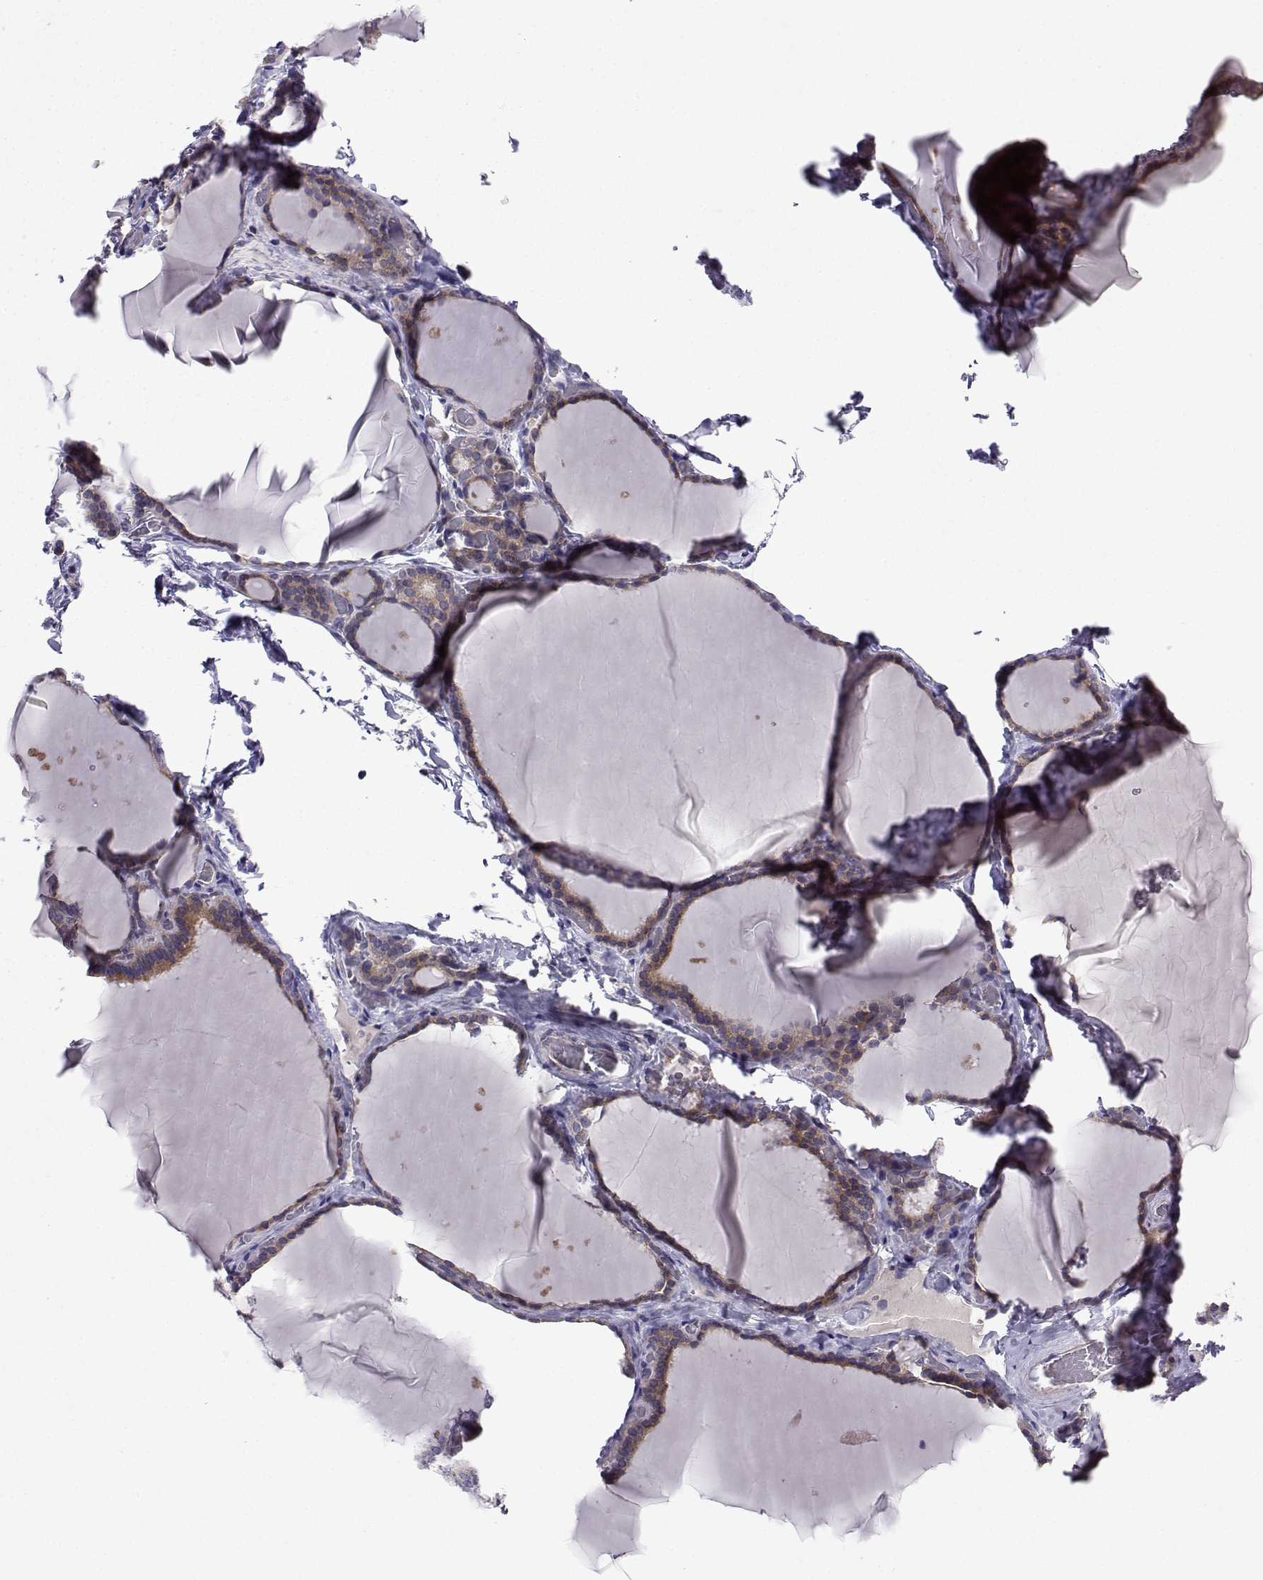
{"staining": {"intensity": "moderate", "quantity": "<25%", "location": "cytoplasmic/membranous"}, "tissue": "thyroid gland", "cell_type": "Glandular cells", "image_type": "normal", "snomed": [{"axis": "morphology", "description": "Normal tissue, NOS"}, {"axis": "morphology", "description": "Hyperplasia, NOS"}, {"axis": "topography", "description": "Thyroid gland"}], "caption": "Immunohistochemical staining of normal thyroid gland displays <25% levels of moderate cytoplasmic/membranous protein expression in approximately <25% of glandular cells. The protein of interest is stained brown, and the nuclei are stained in blue (DAB (3,3'-diaminobenzidine) IHC with brightfield microscopy, high magnification).", "gene": "STXBP5", "patient": {"sex": "female", "age": 27}}